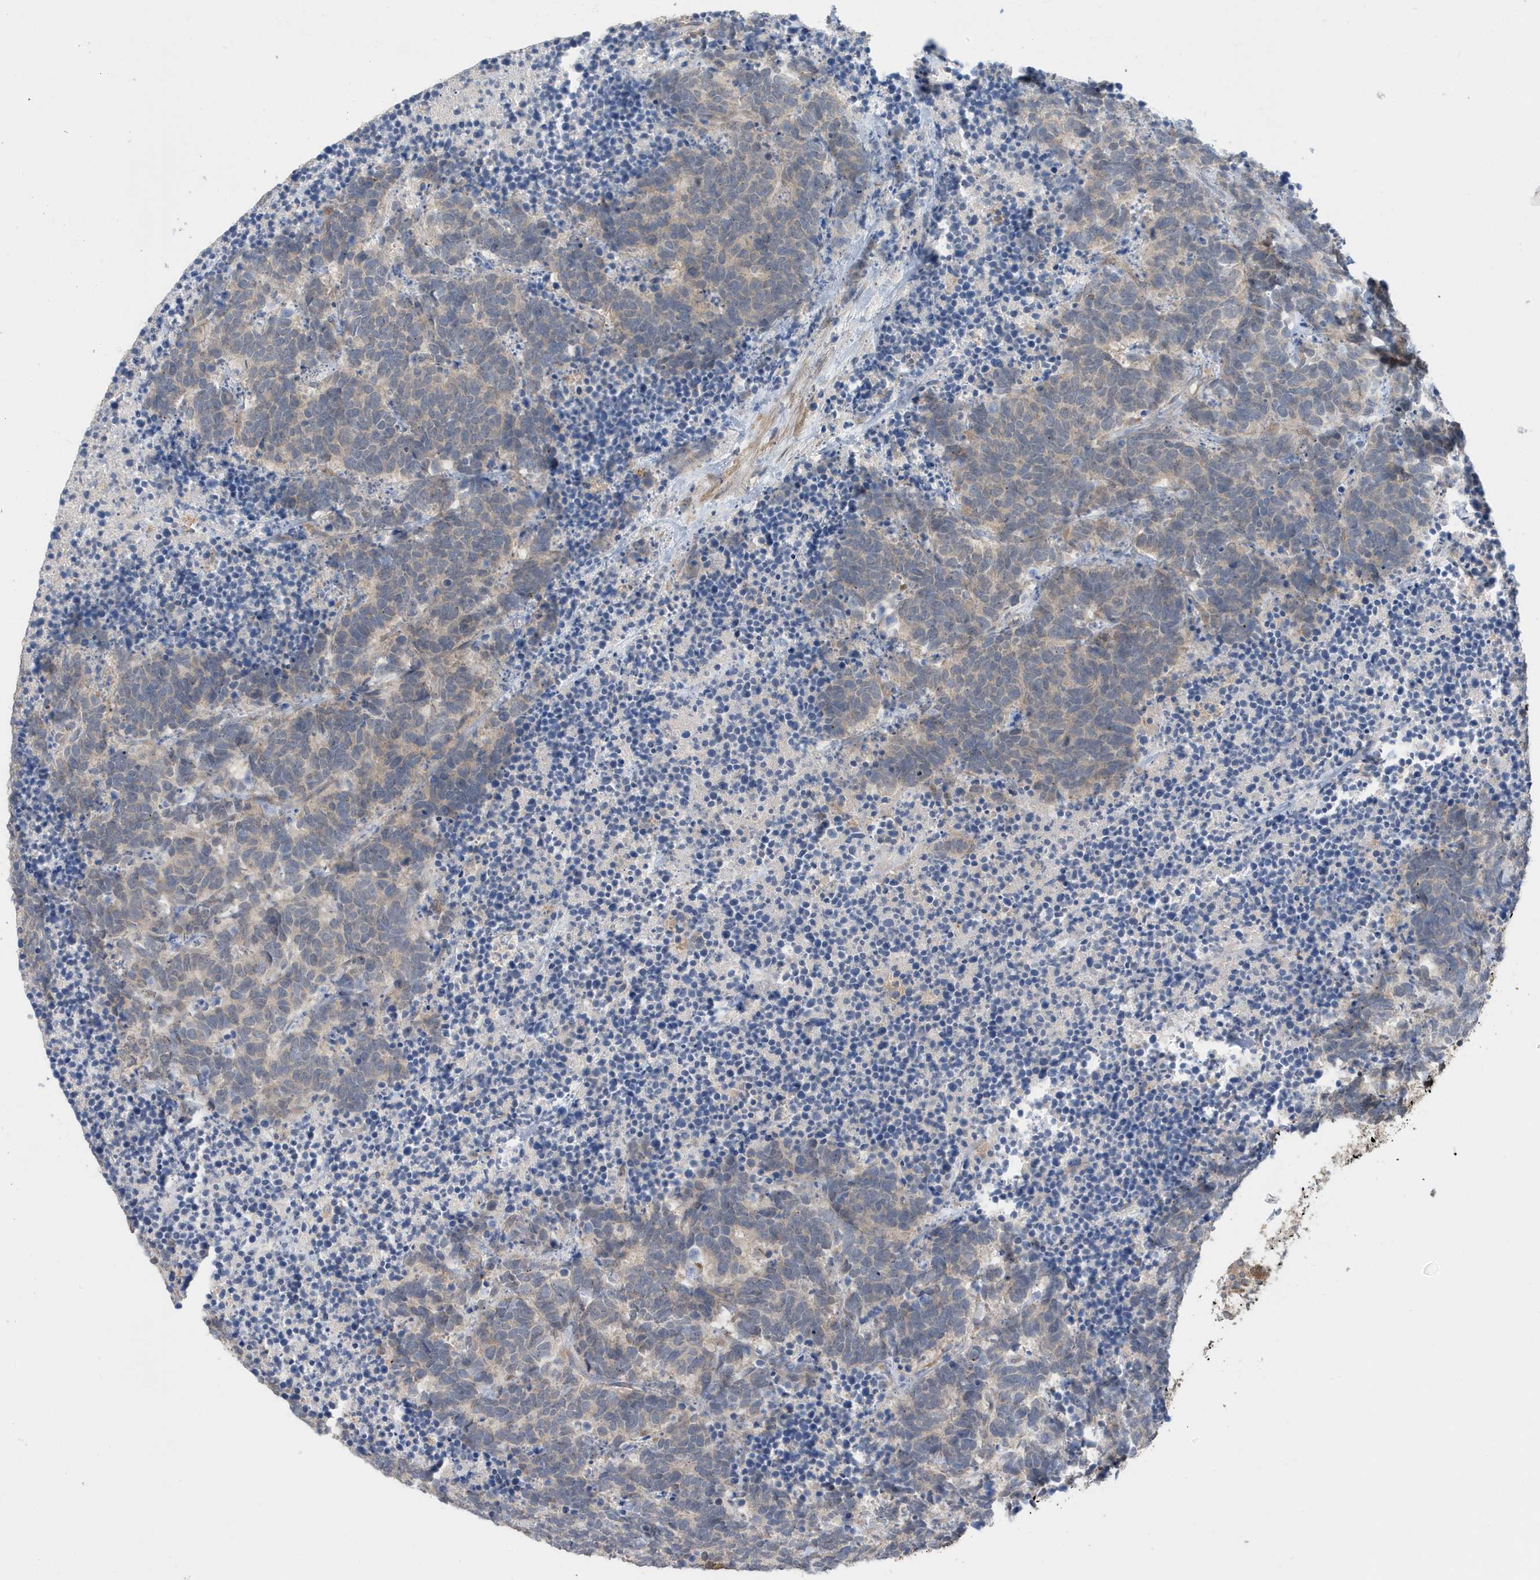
{"staining": {"intensity": "negative", "quantity": "none", "location": "none"}, "tissue": "carcinoid", "cell_type": "Tumor cells", "image_type": "cancer", "snomed": [{"axis": "morphology", "description": "Carcinoma, NOS"}, {"axis": "morphology", "description": "Carcinoid, malignant, NOS"}, {"axis": "topography", "description": "Urinary bladder"}], "caption": "IHC image of carcinoid stained for a protein (brown), which exhibits no positivity in tumor cells. The staining is performed using DAB (3,3'-diaminobenzidine) brown chromogen with nuclei counter-stained in using hematoxylin.", "gene": "LAPTM4A", "patient": {"sex": "male", "age": 57}}